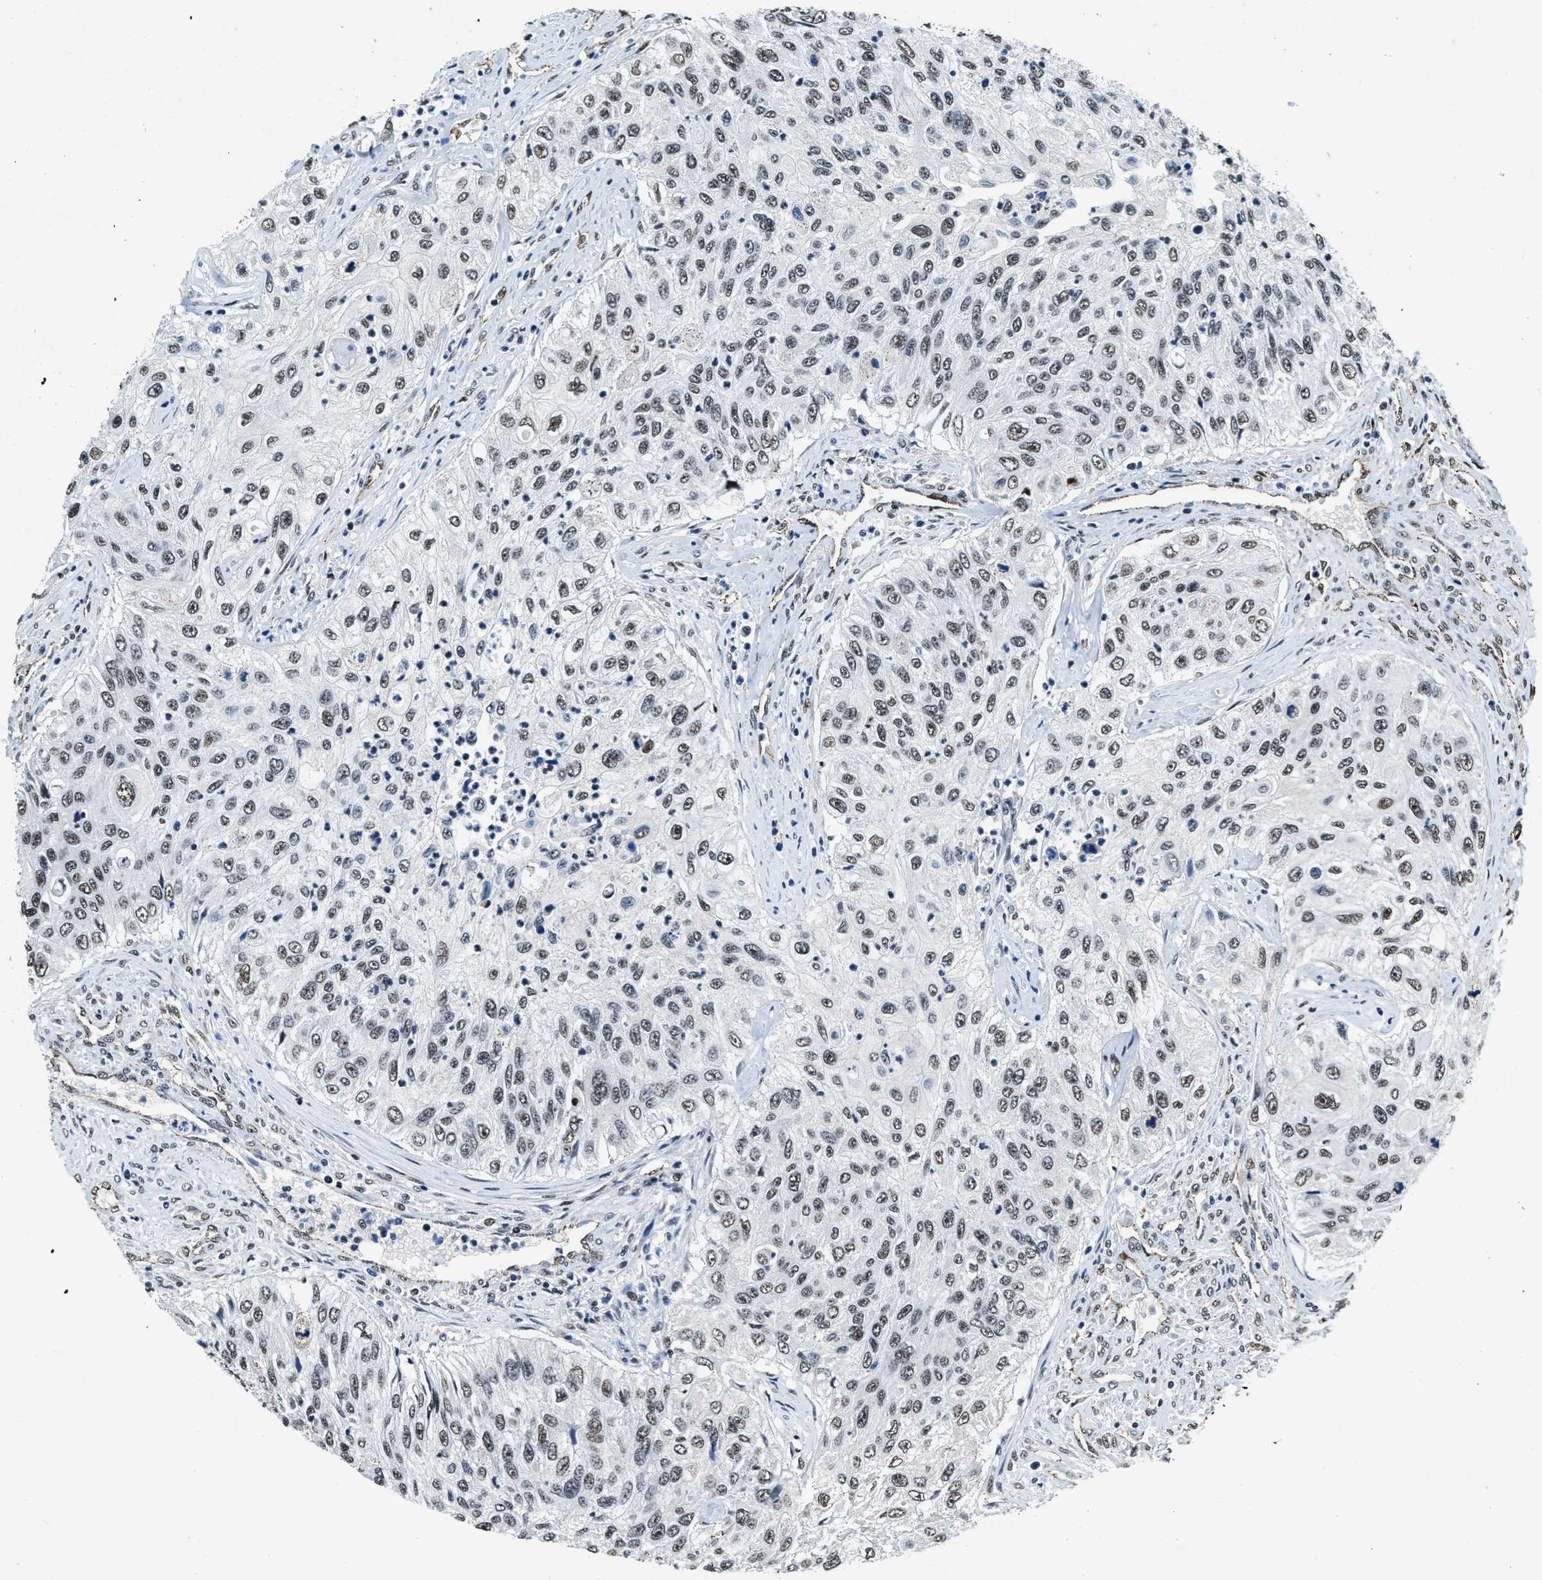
{"staining": {"intensity": "weak", "quantity": ">75%", "location": "nuclear"}, "tissue": "urothelial cancer", "cell_type": "Tumor cells", "image_type": "cancer", "snomed": [{"axis": "morphology", "description": "Urothelial carcinoma, High grade"}, {"axis": "topography", "description": "Urinary bladder"}], "caption": "Human high-grade urothelial carcinoma stained for a protein (brown) reveals weak nuclear positive positivity in approximately >75% of tumor cells.", "gene": "CCNE1", "patient": {"sex": "female", "age": 60}}